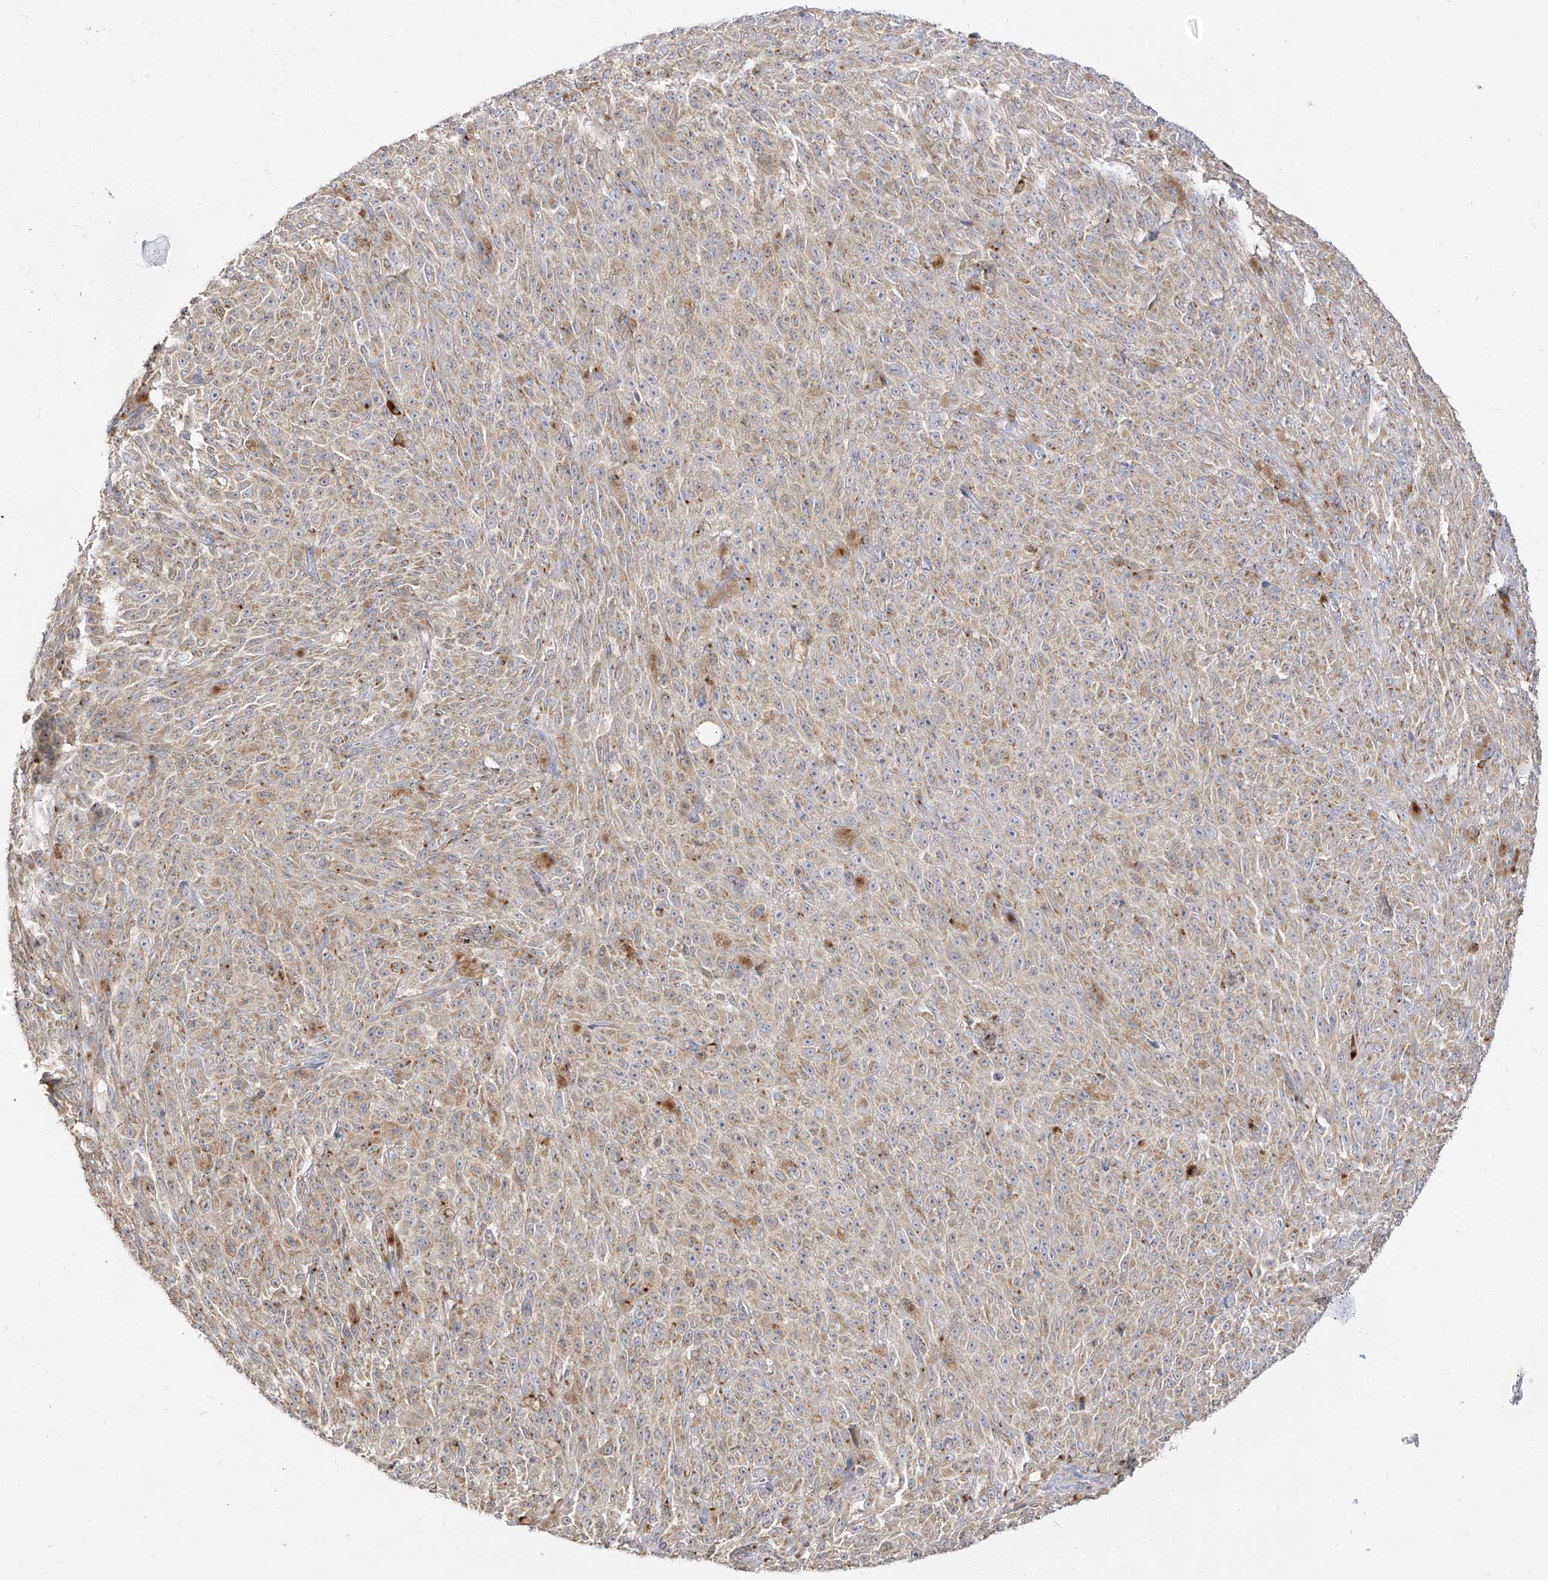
{"staining": {"intensity": "weak", "quantity": ">75%", "location": "cytoplasmic/membranous"}, "tissue": "melanoma", "cell_type": "Tumor cells", "image_type": "cancer", "snomed": [{"axis": "morphology", "description": "Malignant melanoma, NOS"}, {"axis": "topography", "description": "Skin"}], "caption": "Protein expression analysis of malignant melanoma shows weak cytoplasmic/membranous positivity in approximately >75% of tumor cells.", "gene": "BSDC1", "patient": {"sex": "female", "age": 82}}